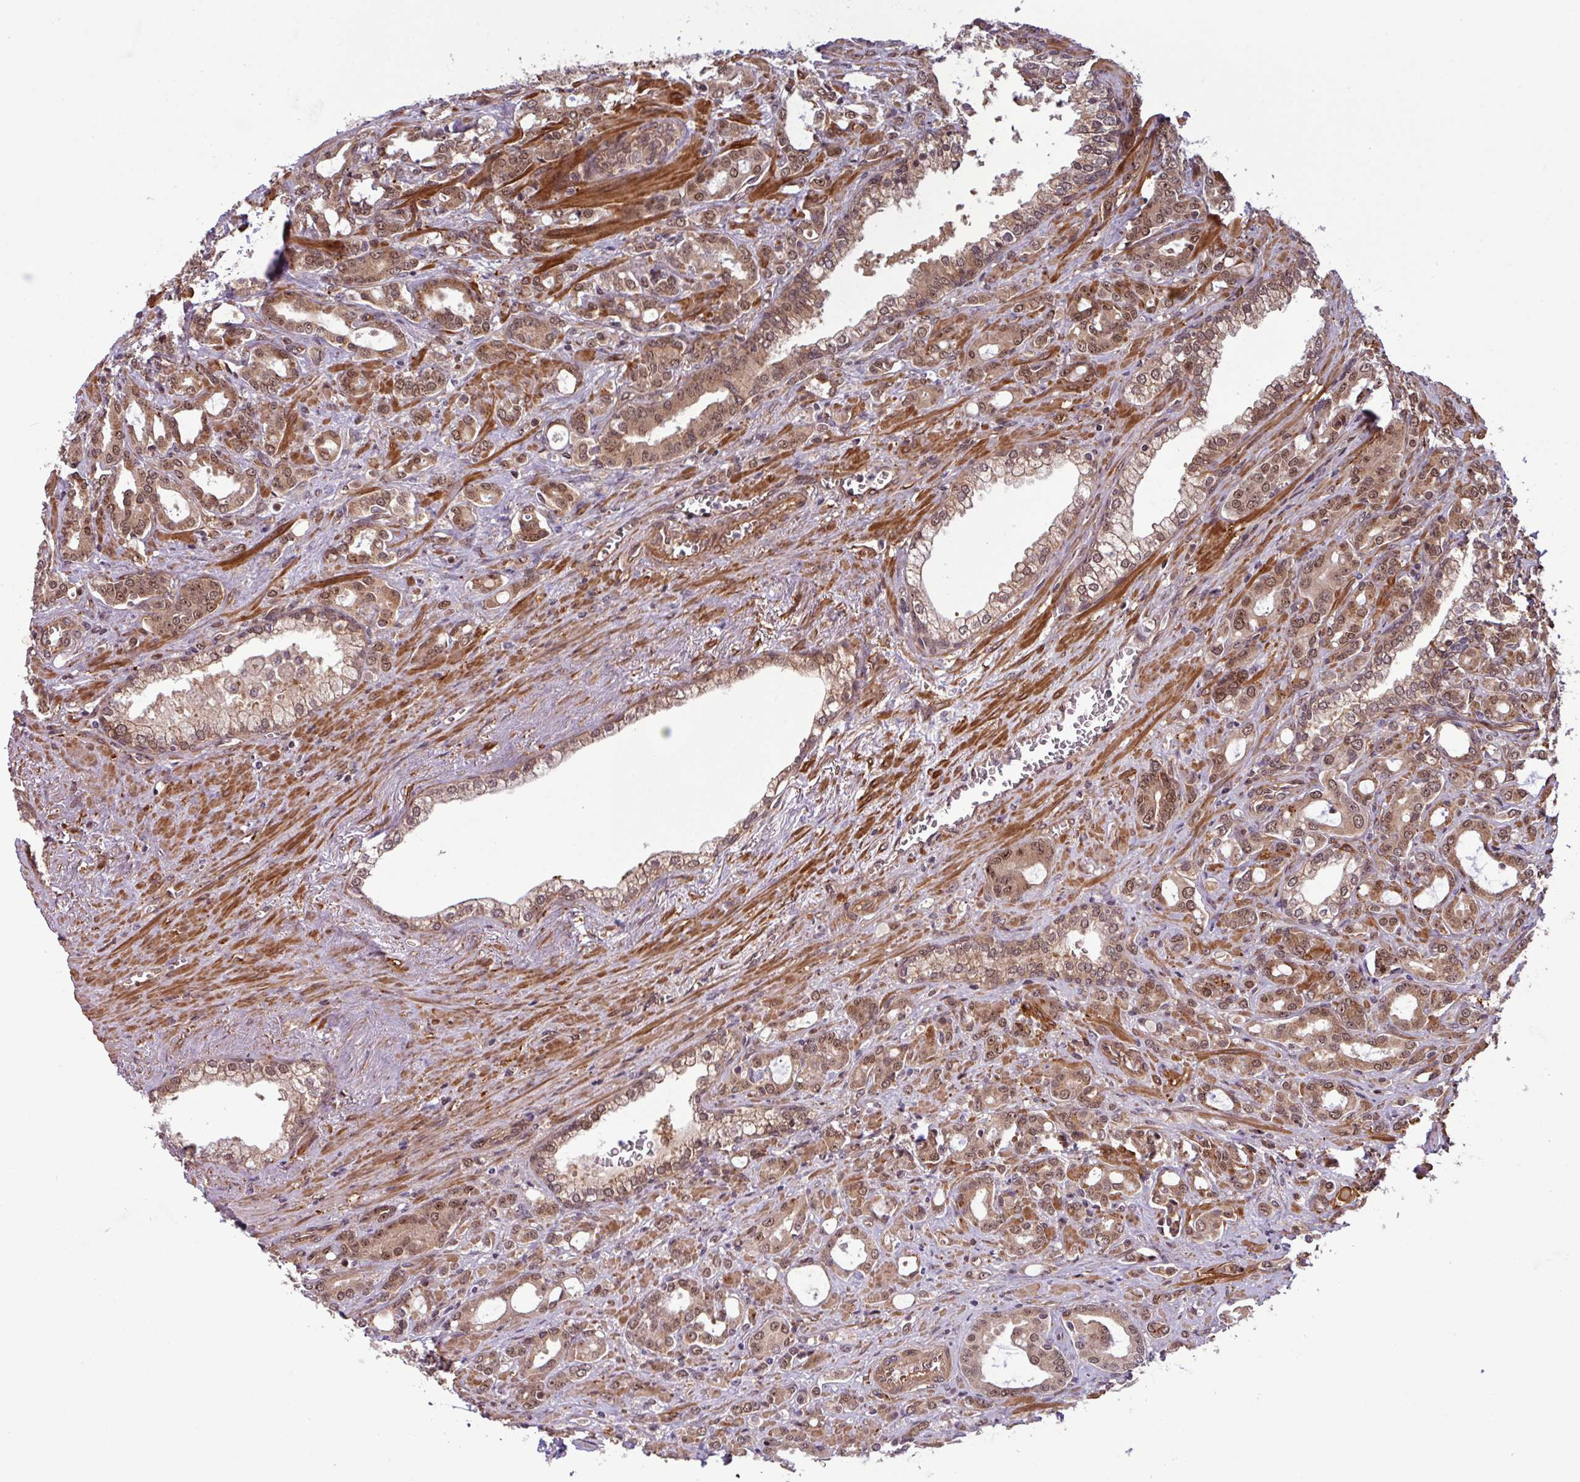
{"staining": {"intensity": "moderate", "quantity": ">75%", "location": "cytoplasmic/membranous,nuclear"}, "tissue": "prostate cancer", "cell_type": "Tumor cells", "image_type": "cancer", "snomed": [{"axis": "morphology", "description": "Adenocarcinoma, High grade"}, {"axis": "topography", "description": "Prostate"}], "caption": "Moderate cytoplasmic/membranous and nuclear staining is present in about >75% of tumor cells in prostate cancer. The staining is performed using DAB brown chromogen to label protein expression. The nuclei are counter-stained blue using hematoxylin.", "gene": "C7orf50", "patient": {"sex": "male", "age": 72}}